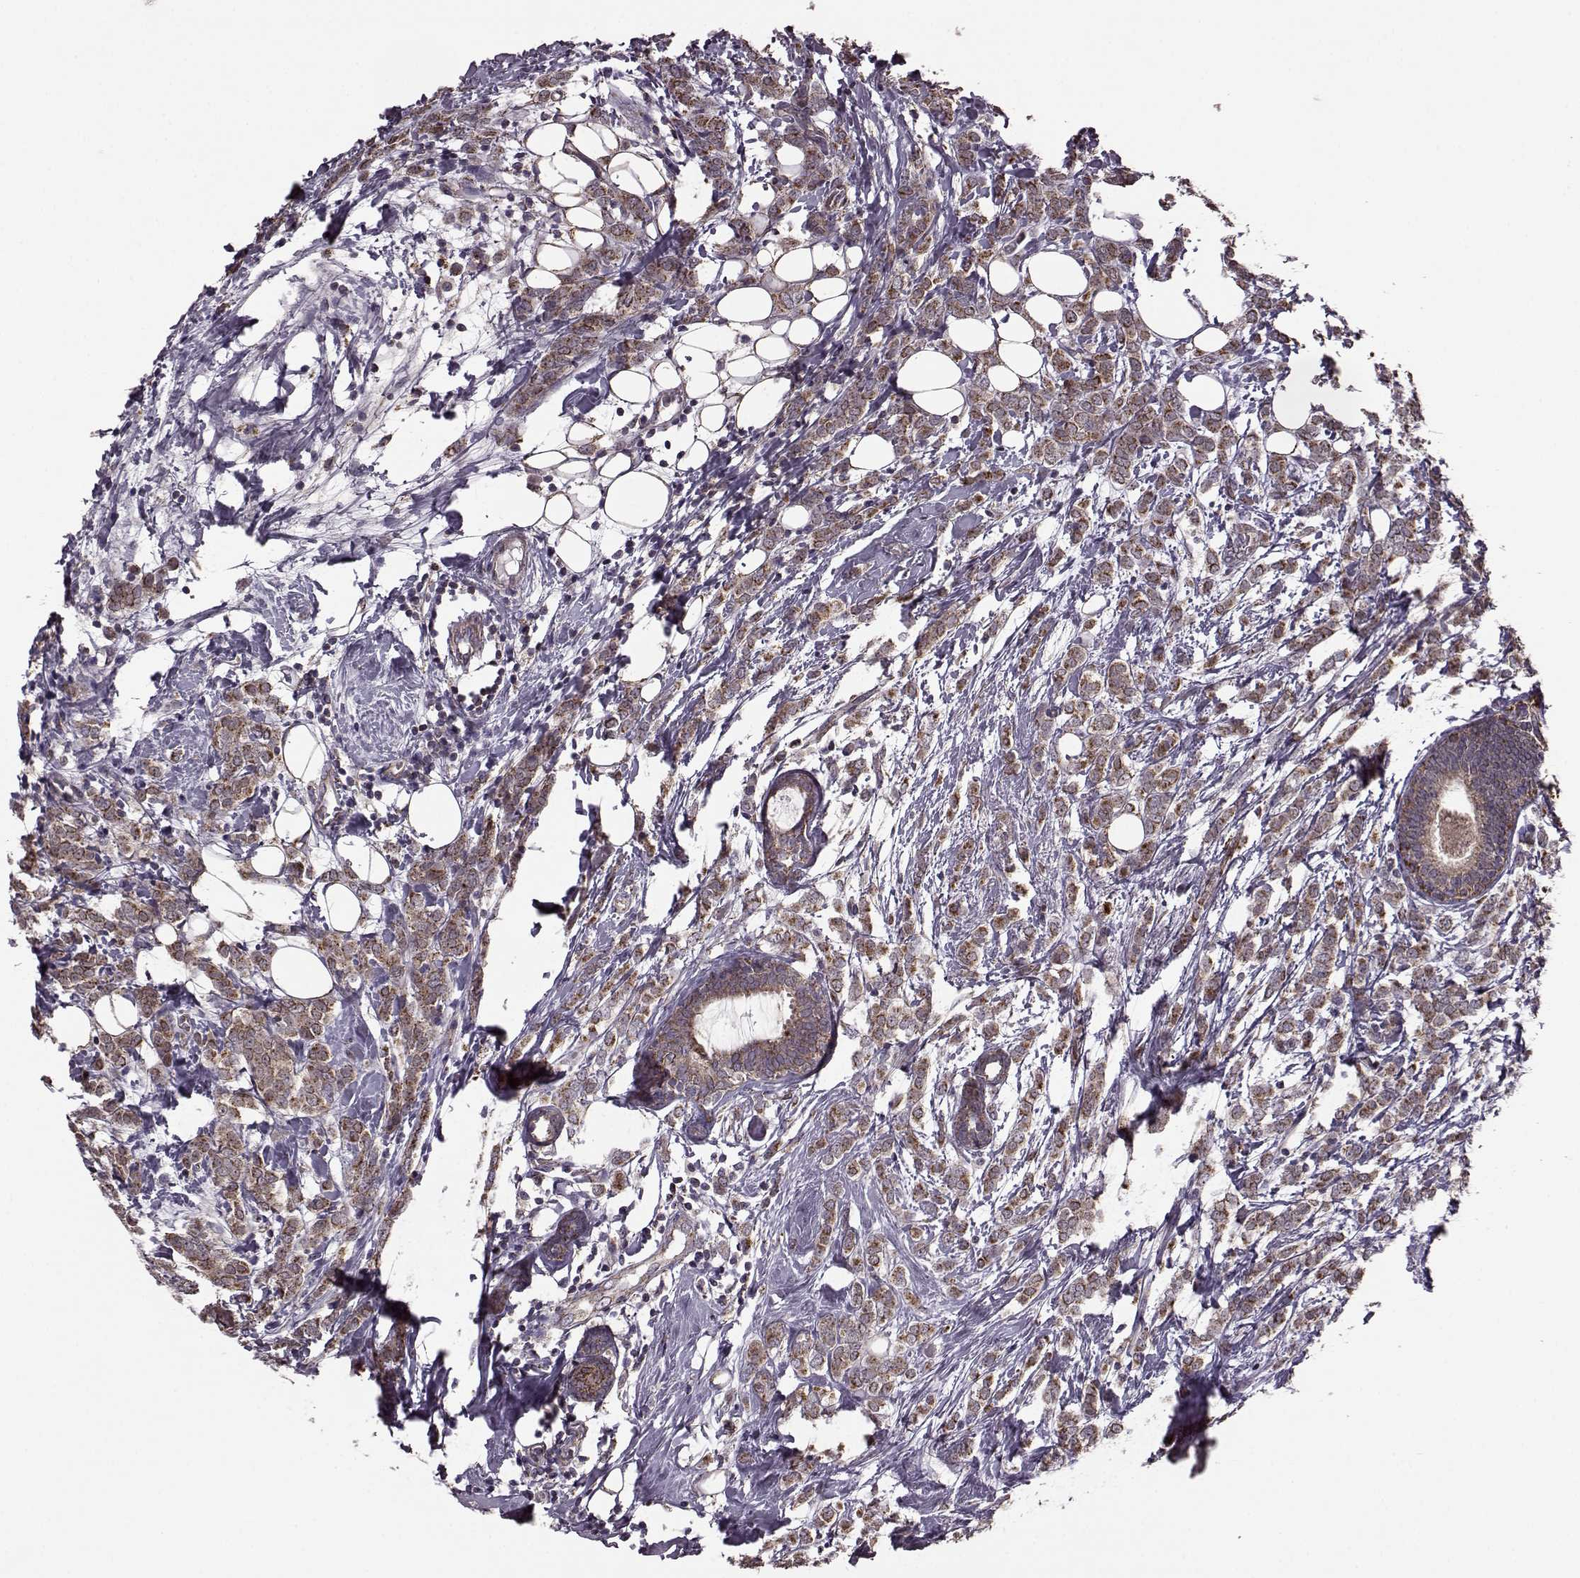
{"staining": {"intensity": "strong", "quantity": ">75%", "location": "cytoplasmic/membranous"}, "tissue": "breast cancer", "cell_type": "Tumor cells", "image_type": "cancer", "snomed": [{"axis": "morphology", "description": "Lobular carcinoma"}, {"axis": "topography", "description": "Breast"}], "caption": "This micrograph exhibits immunohistochemistry staining of human lobular carcinoma (breast), with high strong cytoplasmic/membranous expression in about >75% of tumor cells.", "gene": "PUDP", "patient": {"sex": "female", "age": 49}}